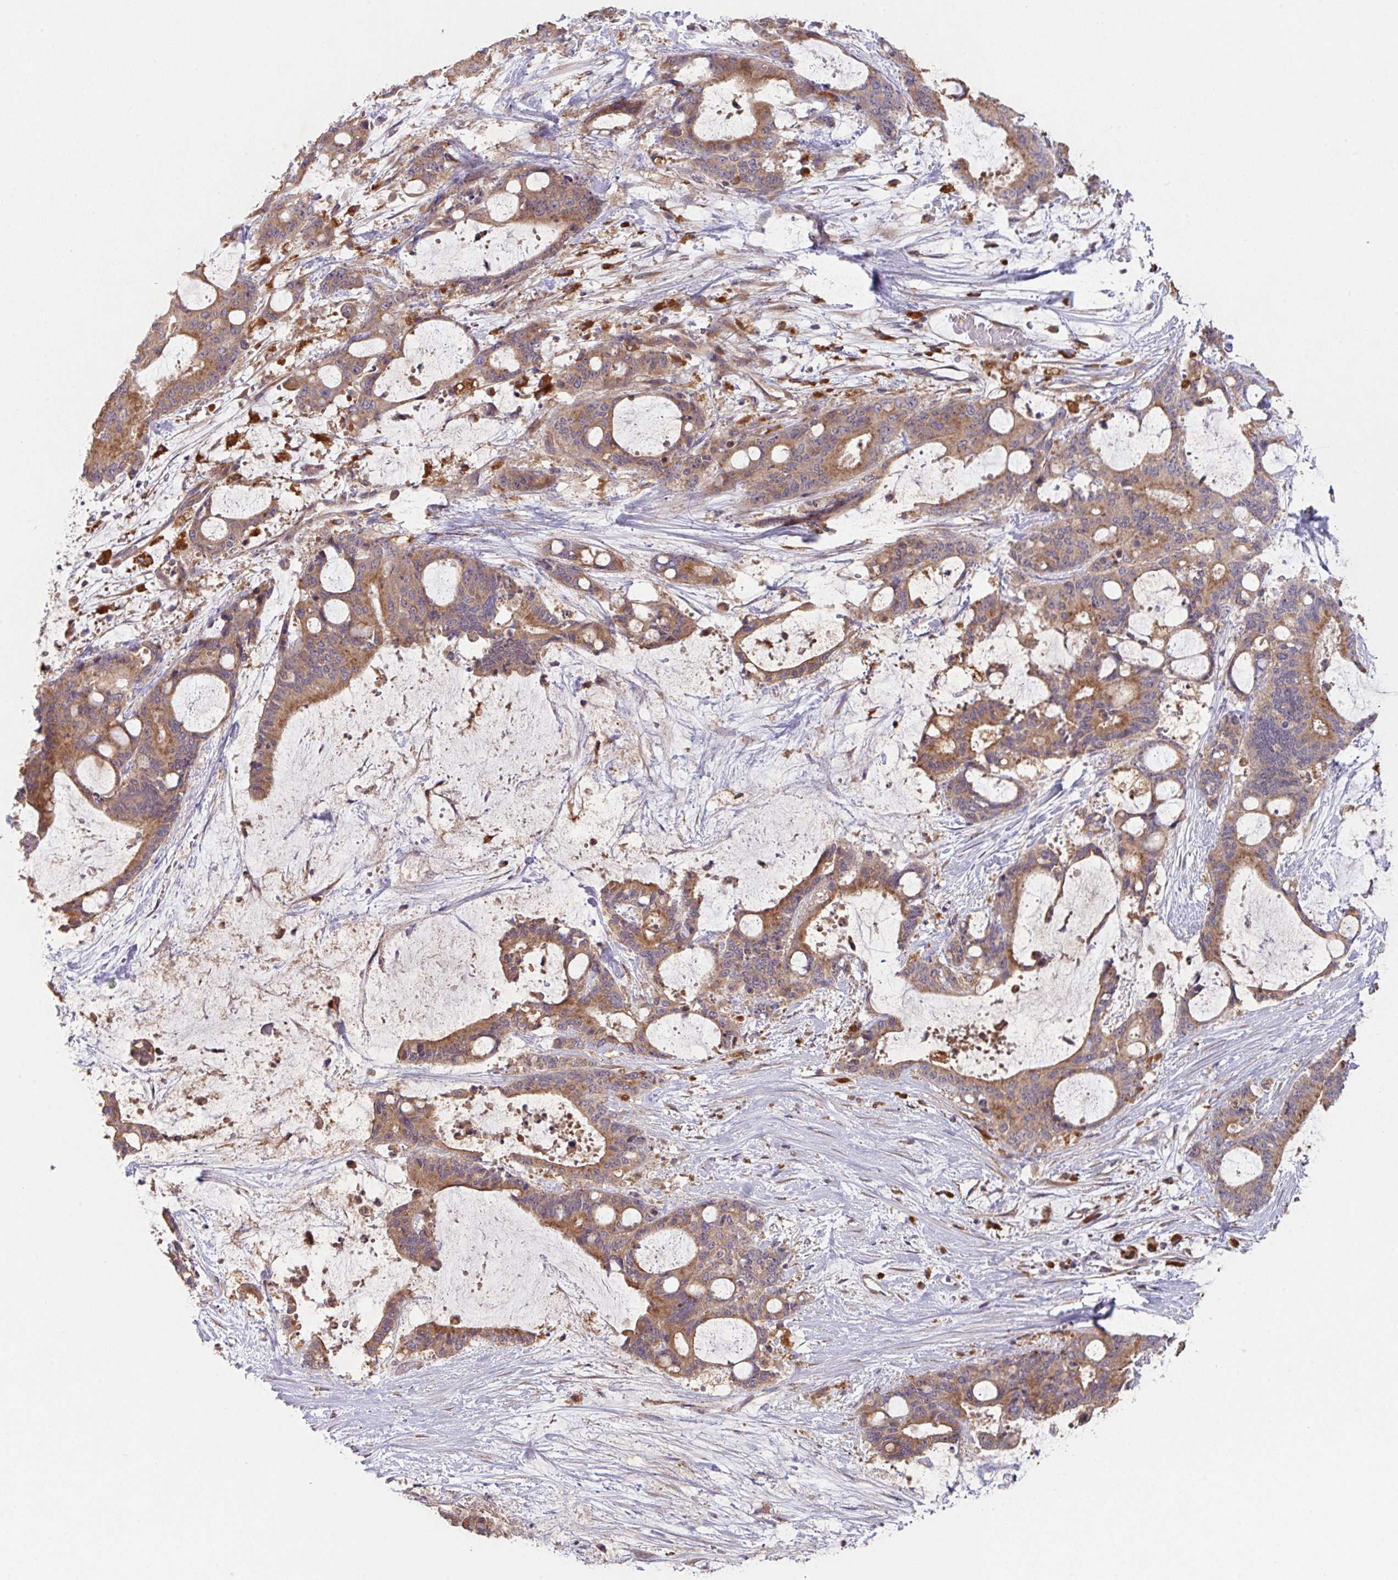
{"staining": {"intensity": "moderate", "quantity": ">75%", "location": "cytoplasmic/membranous"}, "tissue": "liver cancer", "cell_type": "Tumor cells", "image_type": "cancer", "snomed": [{"axis": "morphology", "description": "Normal tissue, NOS"}, {"axis": "morphology", "description": "Cholangiocarcinoma"}, {"axis": "topography", "description": "Liver"}, {"axis": "topography", "description": "Peripheral nerve tissue"}], "caption": "Immunohistochemistry of liver cancer demonstrates medium levels of moderate cytoplasmic/membranous staining in approximately >75% of tumor cells. The protein is shown in brown color, while the nuclei are stained blue.", "gene": "TRIM14", "patient": {"sex": "female", "age": 73}}